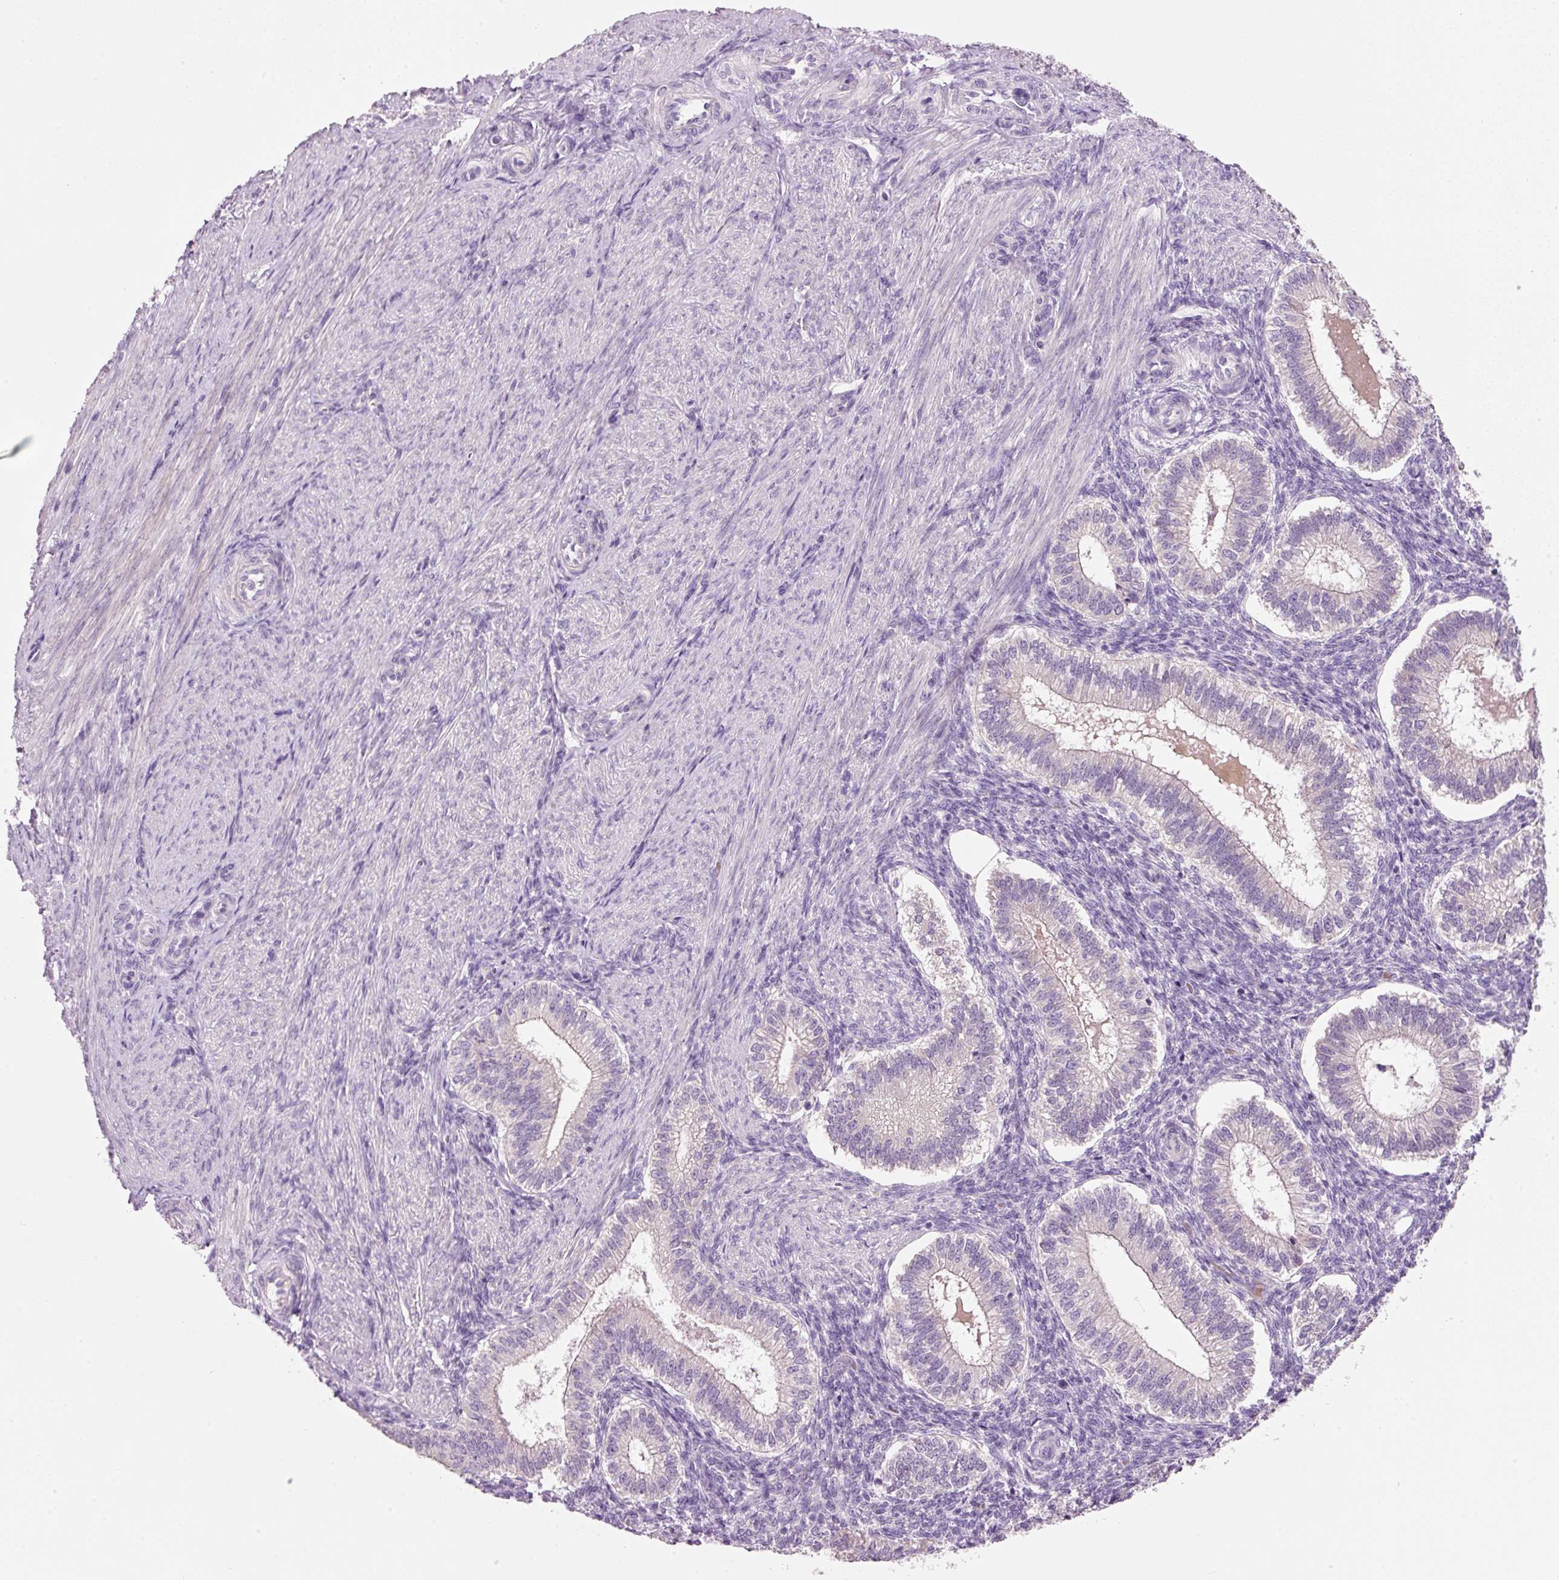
{"staining": {"intensity": "negative", "quantity": "none", "location": "none"}, "tissue": "endometrium", "cell_type": "Cells in endometrial stroma", "image_type": "normal", "snomed": [{"axis": "morphology", "description": "Normal tissue, NOS"}, {"axis": "topography", "description": "Endometrium"}], "caption": "IHC image of unremarkable human endometrium stained for a protein (brown), which shows no expression in cells in endometrial stroma.", "gene": "TENT5C", "patient": {"sex": "female", "age": 25}}